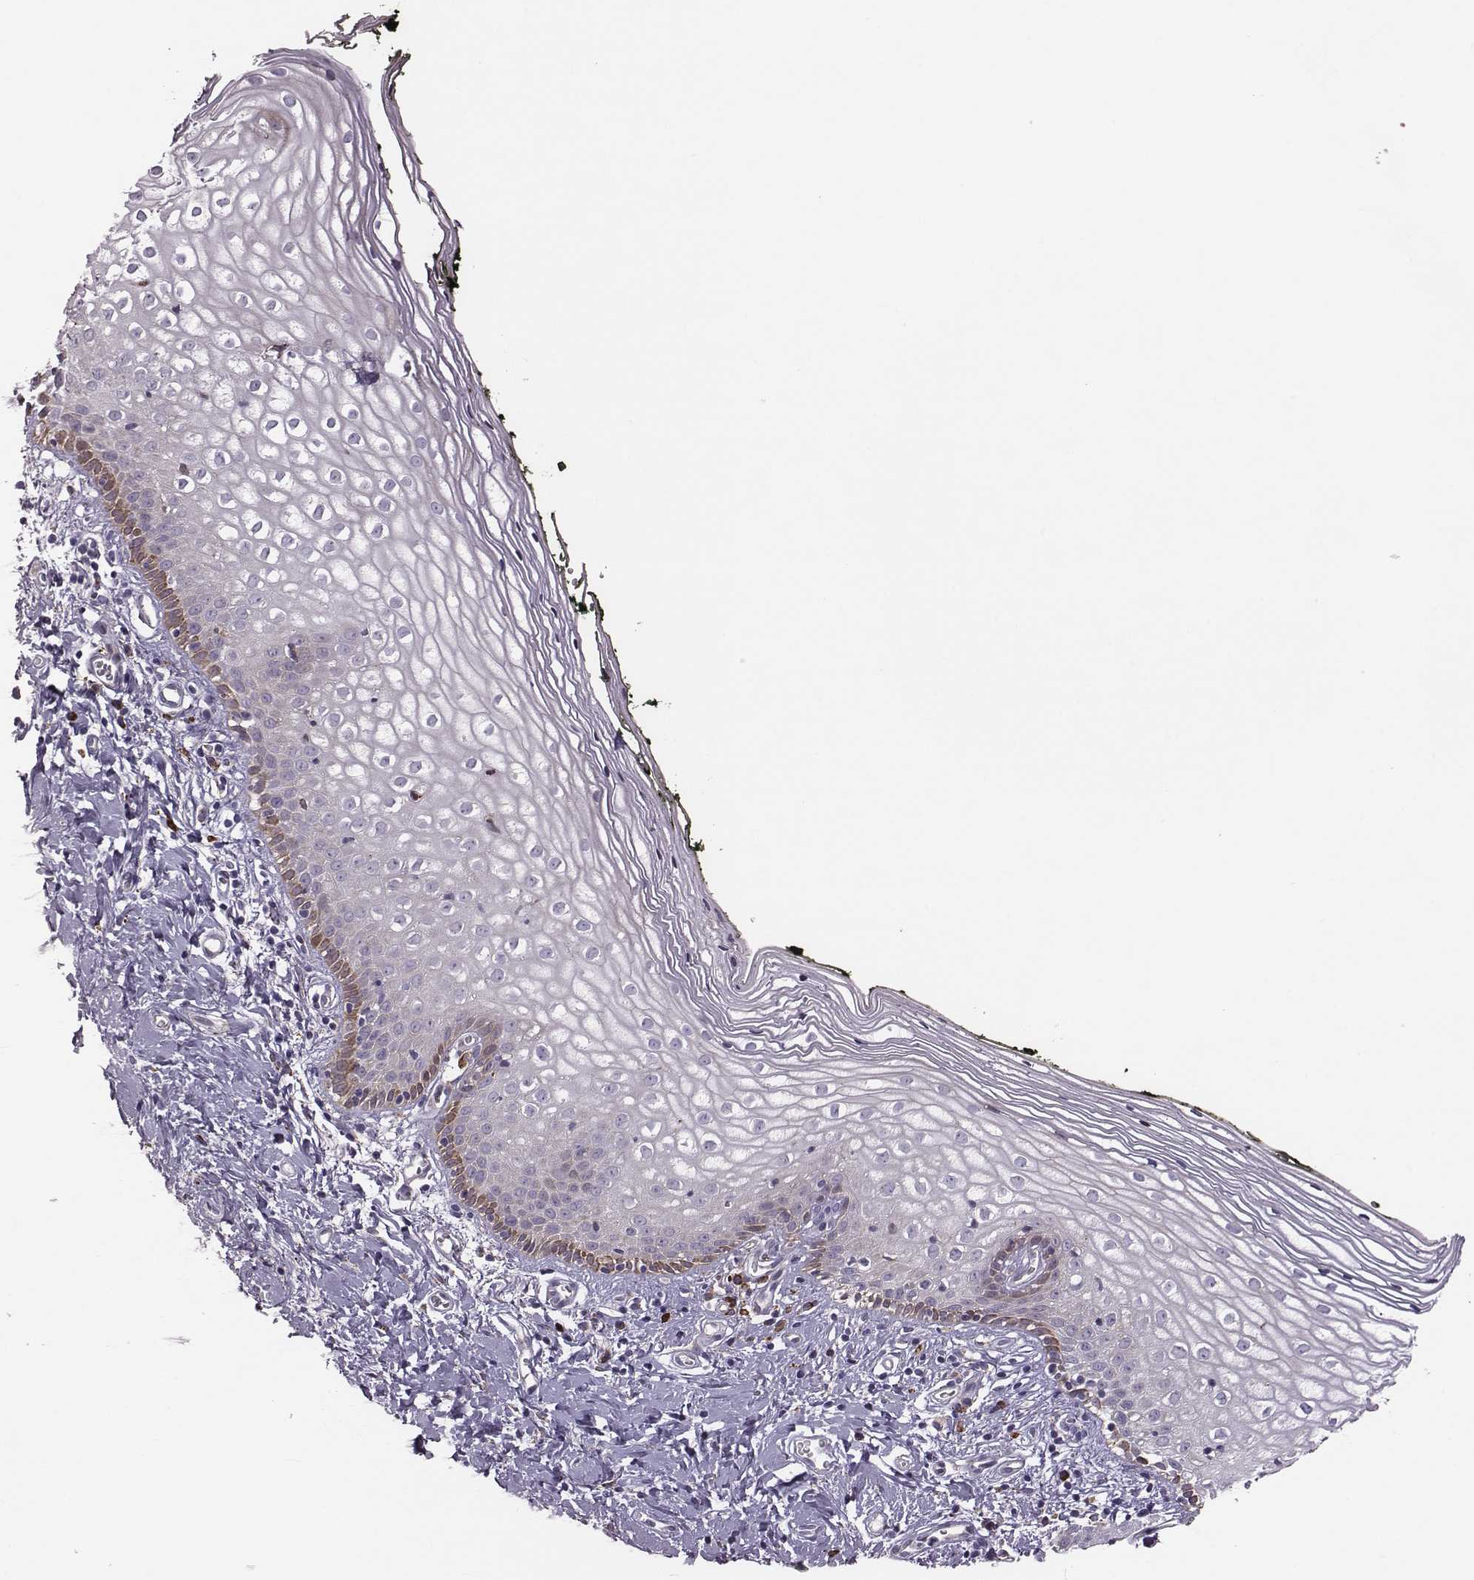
{"staining": {"intensity": "moderate", "quantity": "<25%", "location": "cytoplasmic/membranous"}, "tissue": "vagina", "cell_type": "Squamous epithelial cells", "image_type": "normal", "snomed": [{"axis": "morphology", "description": "Normal tissue, NOS"}, {"axis": "topography", "description": "Vagina"}], "caption": "High-power microscopy captured an immunohistochemistry (IHC) image of normal vagina, revealing moderate cytoplasmic/membranous positivity in approximately <25% of squamous epithelial cells. (IHC, brightfield microscopy, high magnification).", "gene": "SELENOI", "patient": {"sex": "female", "age": 47}}